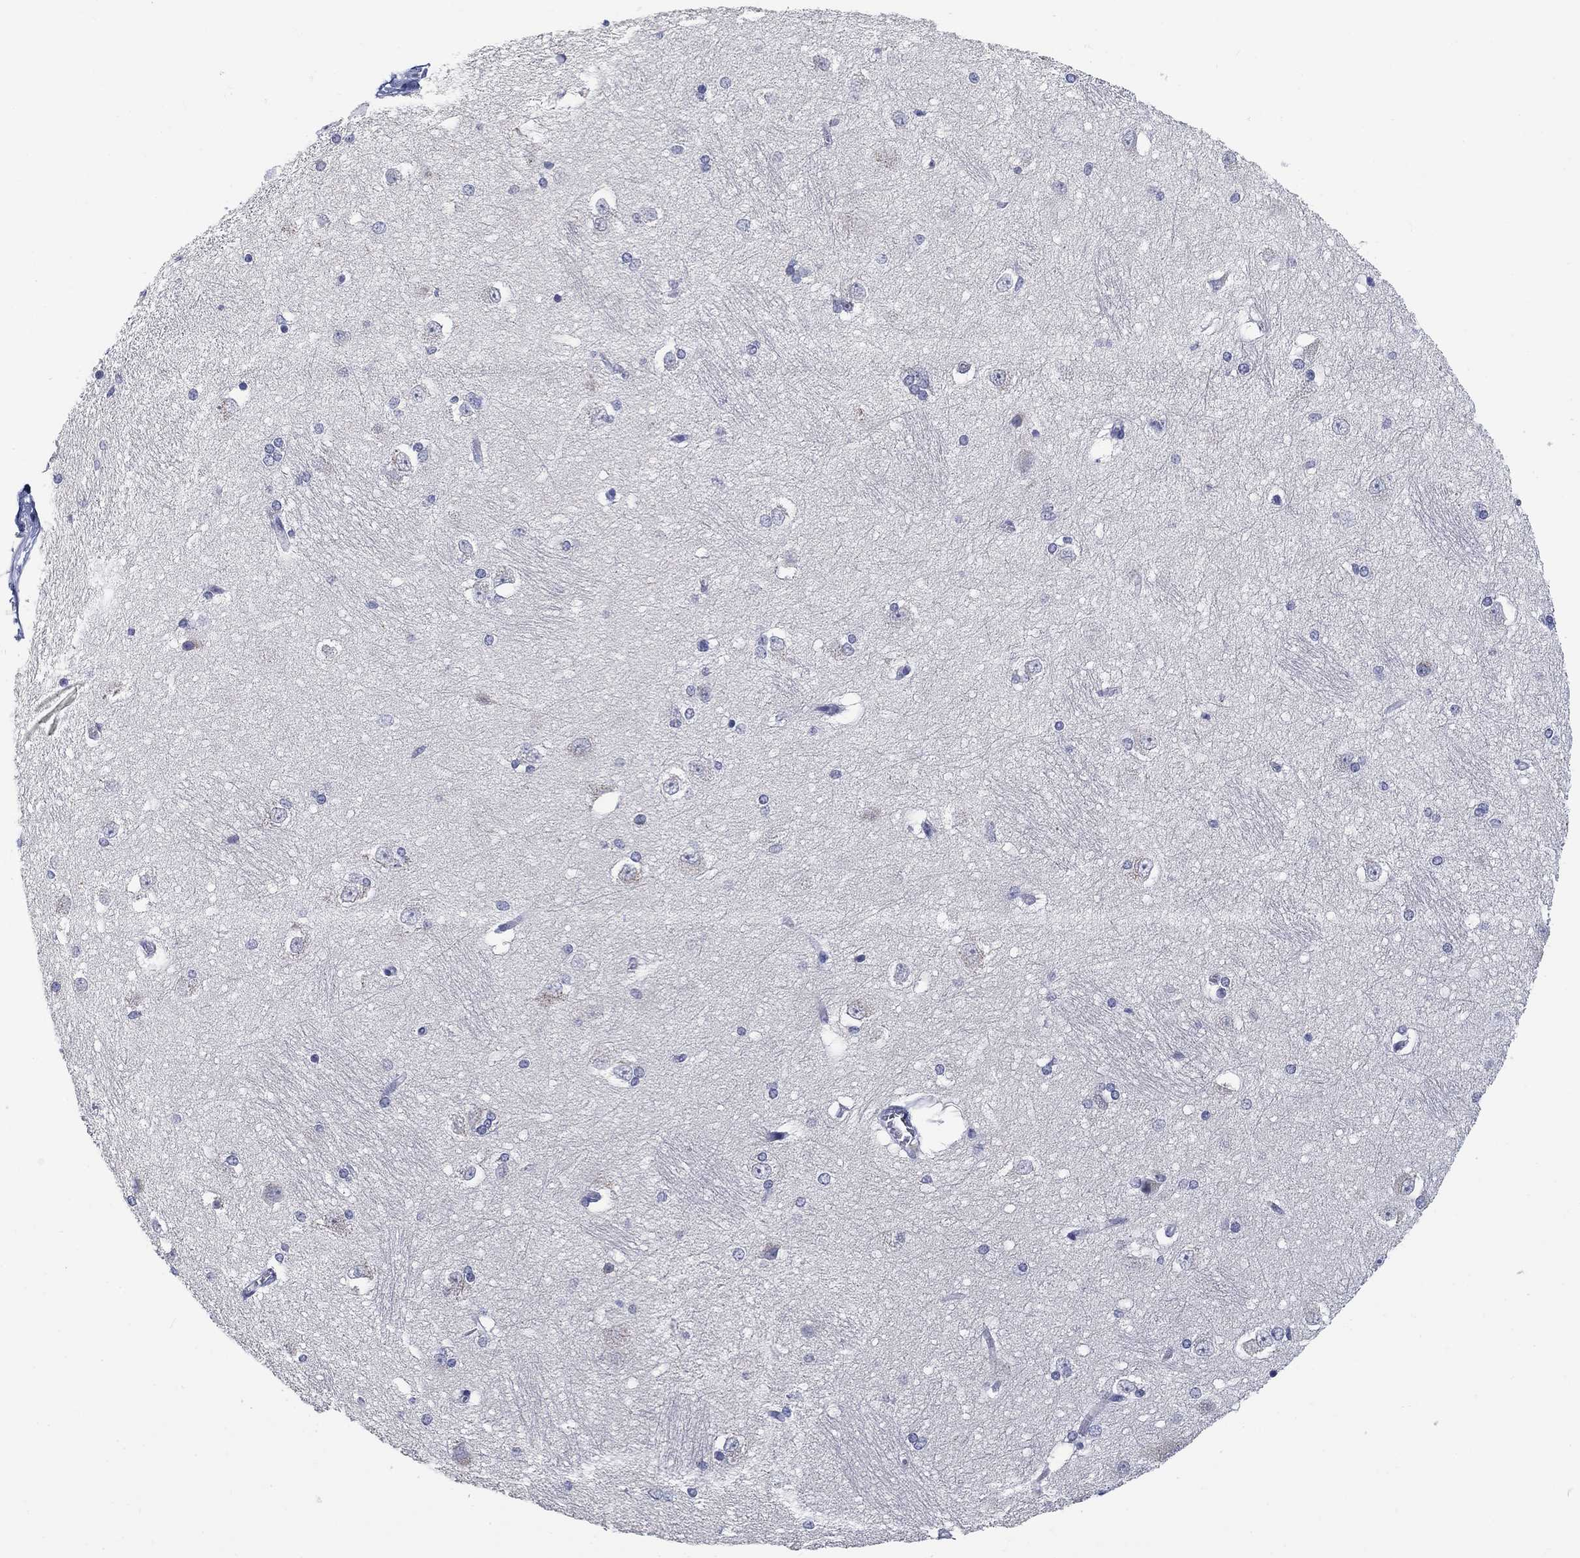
{"staining": {"intensity": "negative", "quantity": "none", "location": "none"}, "tissue": "hippocampus", "cell_type": "Glial cells", "image_type": "normal", "snomed": [{"axis": "morphology", "description": "Normal tissue, NOS"}, {"axis": "topography", "description": "Cerebral cortex"}, {"axis": "topography", "description": "Hippocampus"}], "caption": "The histopathology image displays no significant positivity in glial cells of hippocampus.", "gene": "CLUL1", "patient": {"sex": "female", "age": 19}}